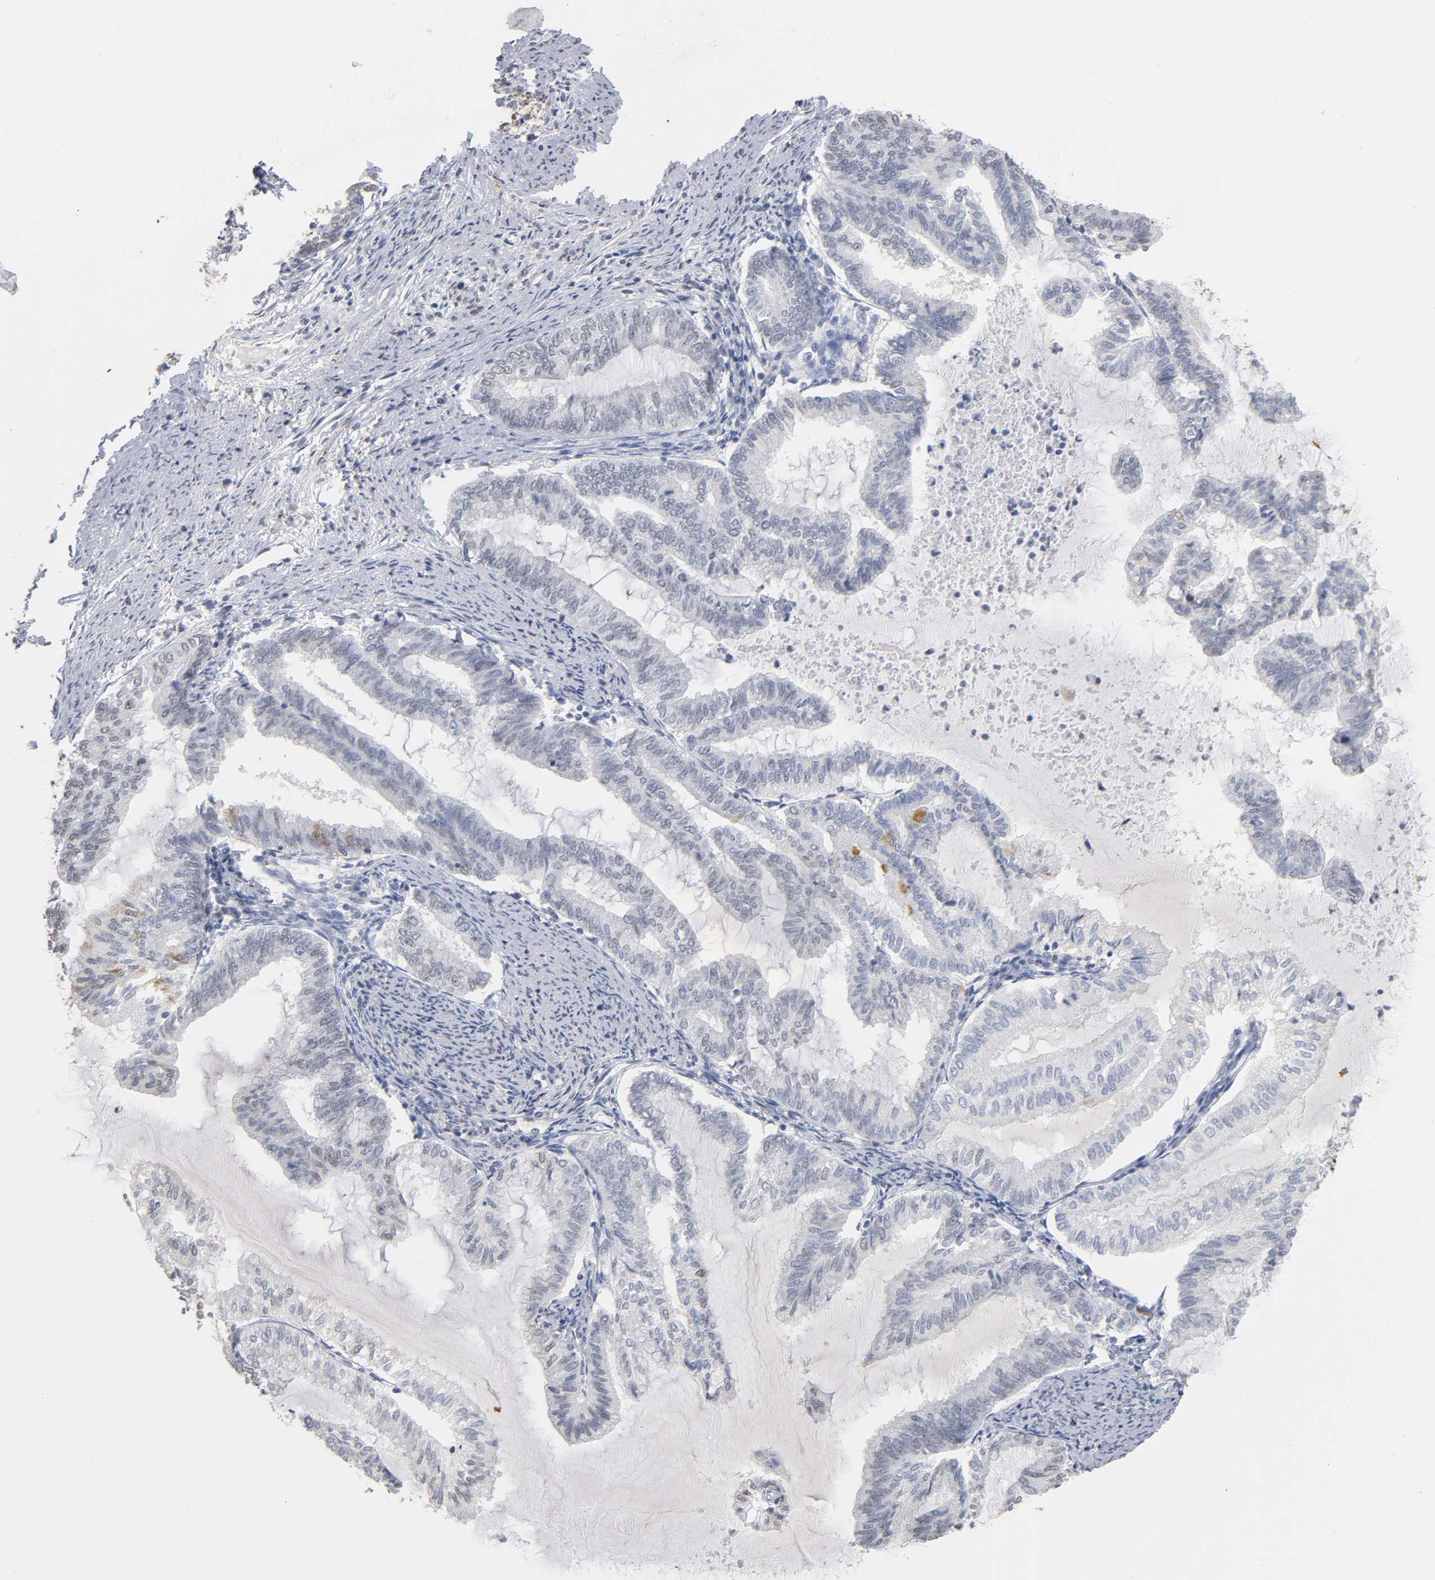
{"staining": {"intensity": "moderate", "quantity": "<25%", "location": "cytoplasmic/membranous,nuclear"}, "tissue": "endometrial cancer", "cell_type": "Tumor cells", "image_type": "cancer", "snomed": [{"axis": "morphology", "description": "Adenocarcinoma, NOS"}, {"axis": "topography", "description": "Endometrium"}], "caption": "Endometrial adenocarcinoma tissue reveals moderate cytoplasmic/membranous and nuclear positivity in about <25% of tumor cells, visualized by immunohistochemistry. Using DAB (brown) and hematoxylin (blue) stains, captured at high magnification using brightfield microscopy.", "gene": "CRABP2", "patient": {"sex": "female", "age": 79}}